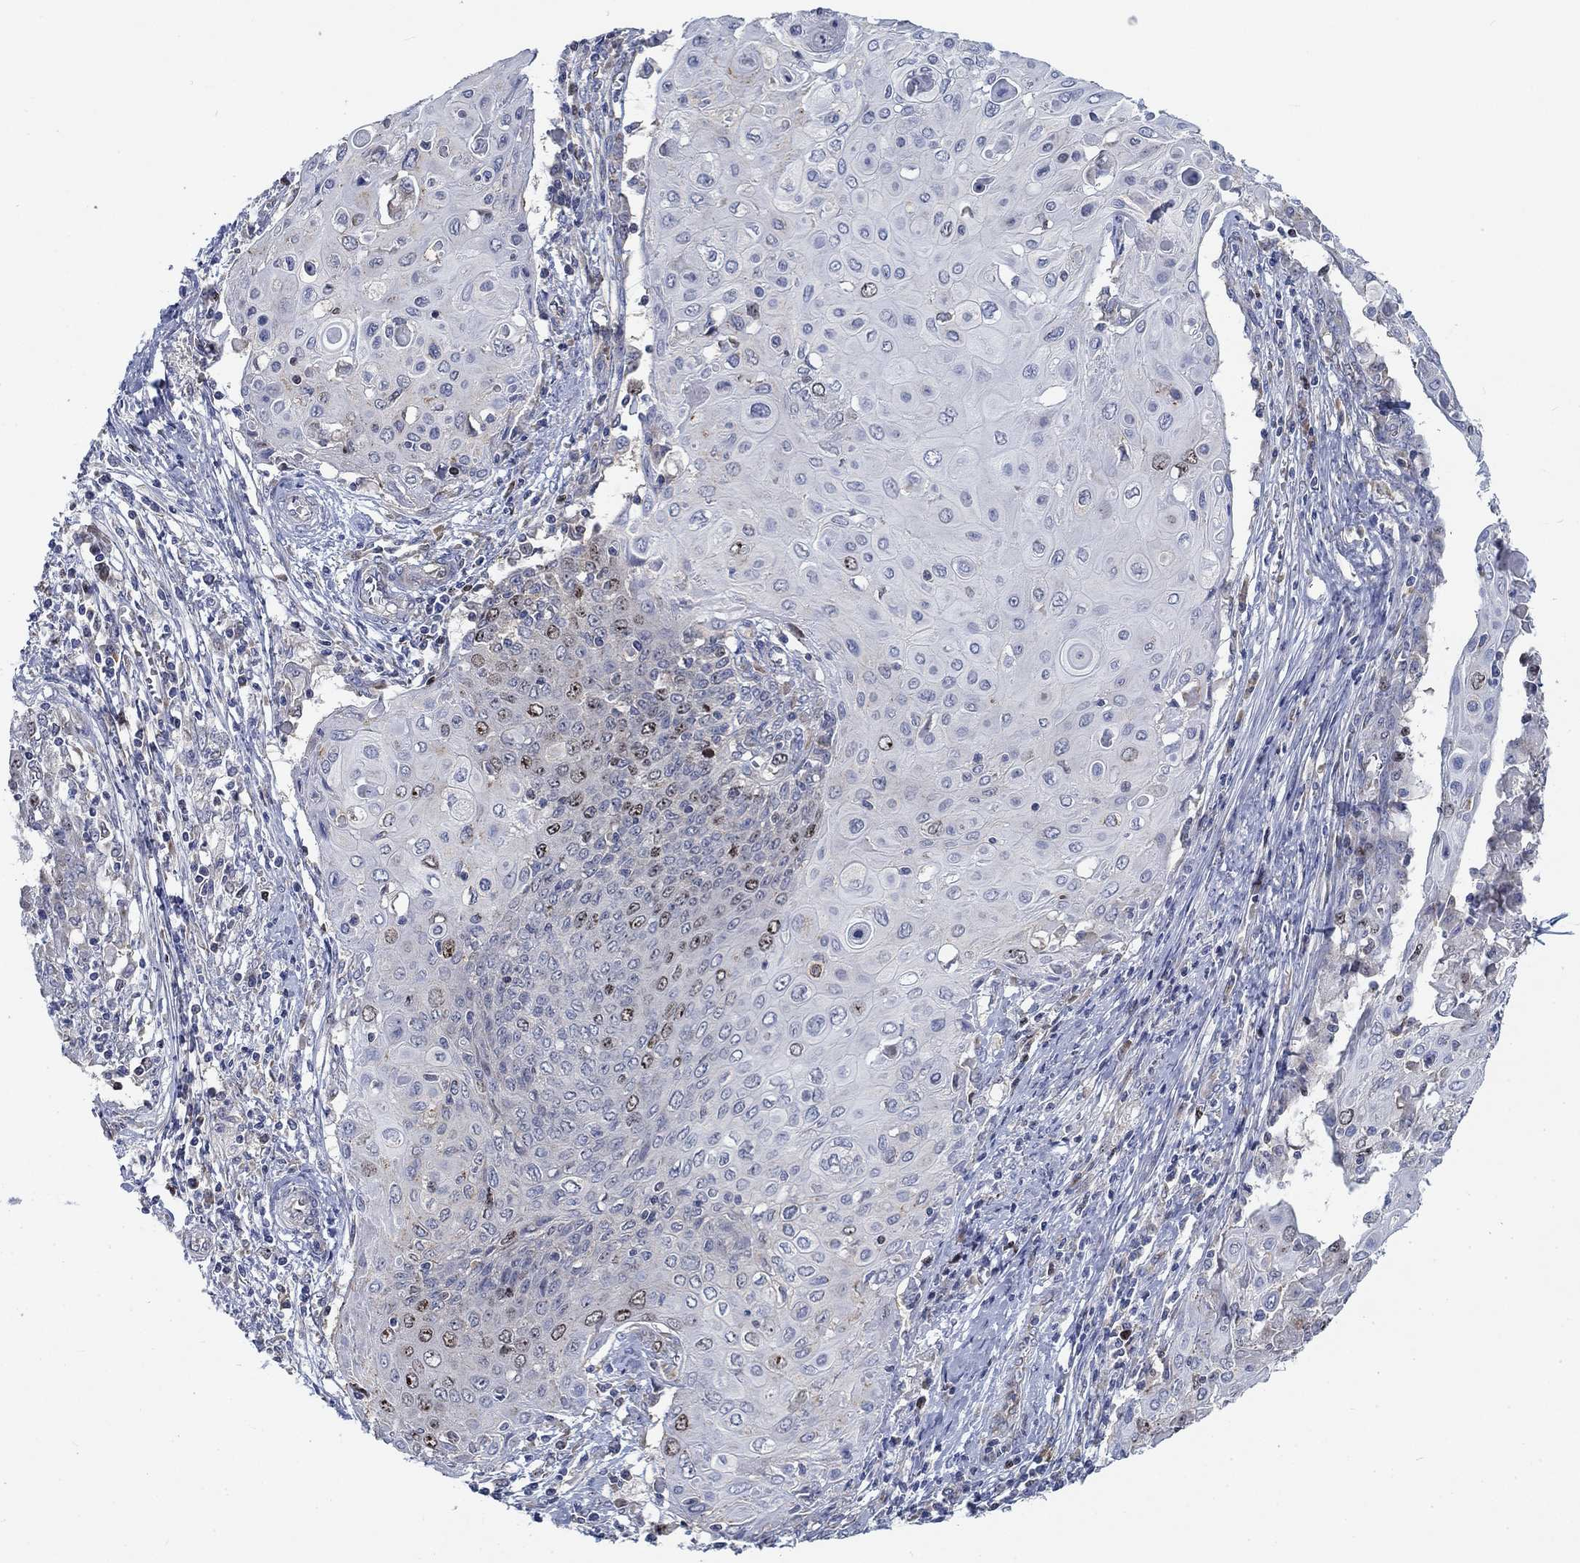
{"staining": {"intensity": "moderate", "quantity": "<25%", "location": "nuclear"}, "tissue": "cervical cancer", "cell_type": "Tumor cells", "image_type": "cancer", "snomed": [{"axis": "morphology", "description": "Squamous cell carcinoma, NOS"}, {"axis": "topography", "description": "Cervix"}], "caption": "Protein staining demonstrates moderate nuclear positivity in approximately <25% of tumor cells in squamous cell carcinoma (cervical).", "gene": "MMP24", "patient": {"sex": "female", "age": 39}}